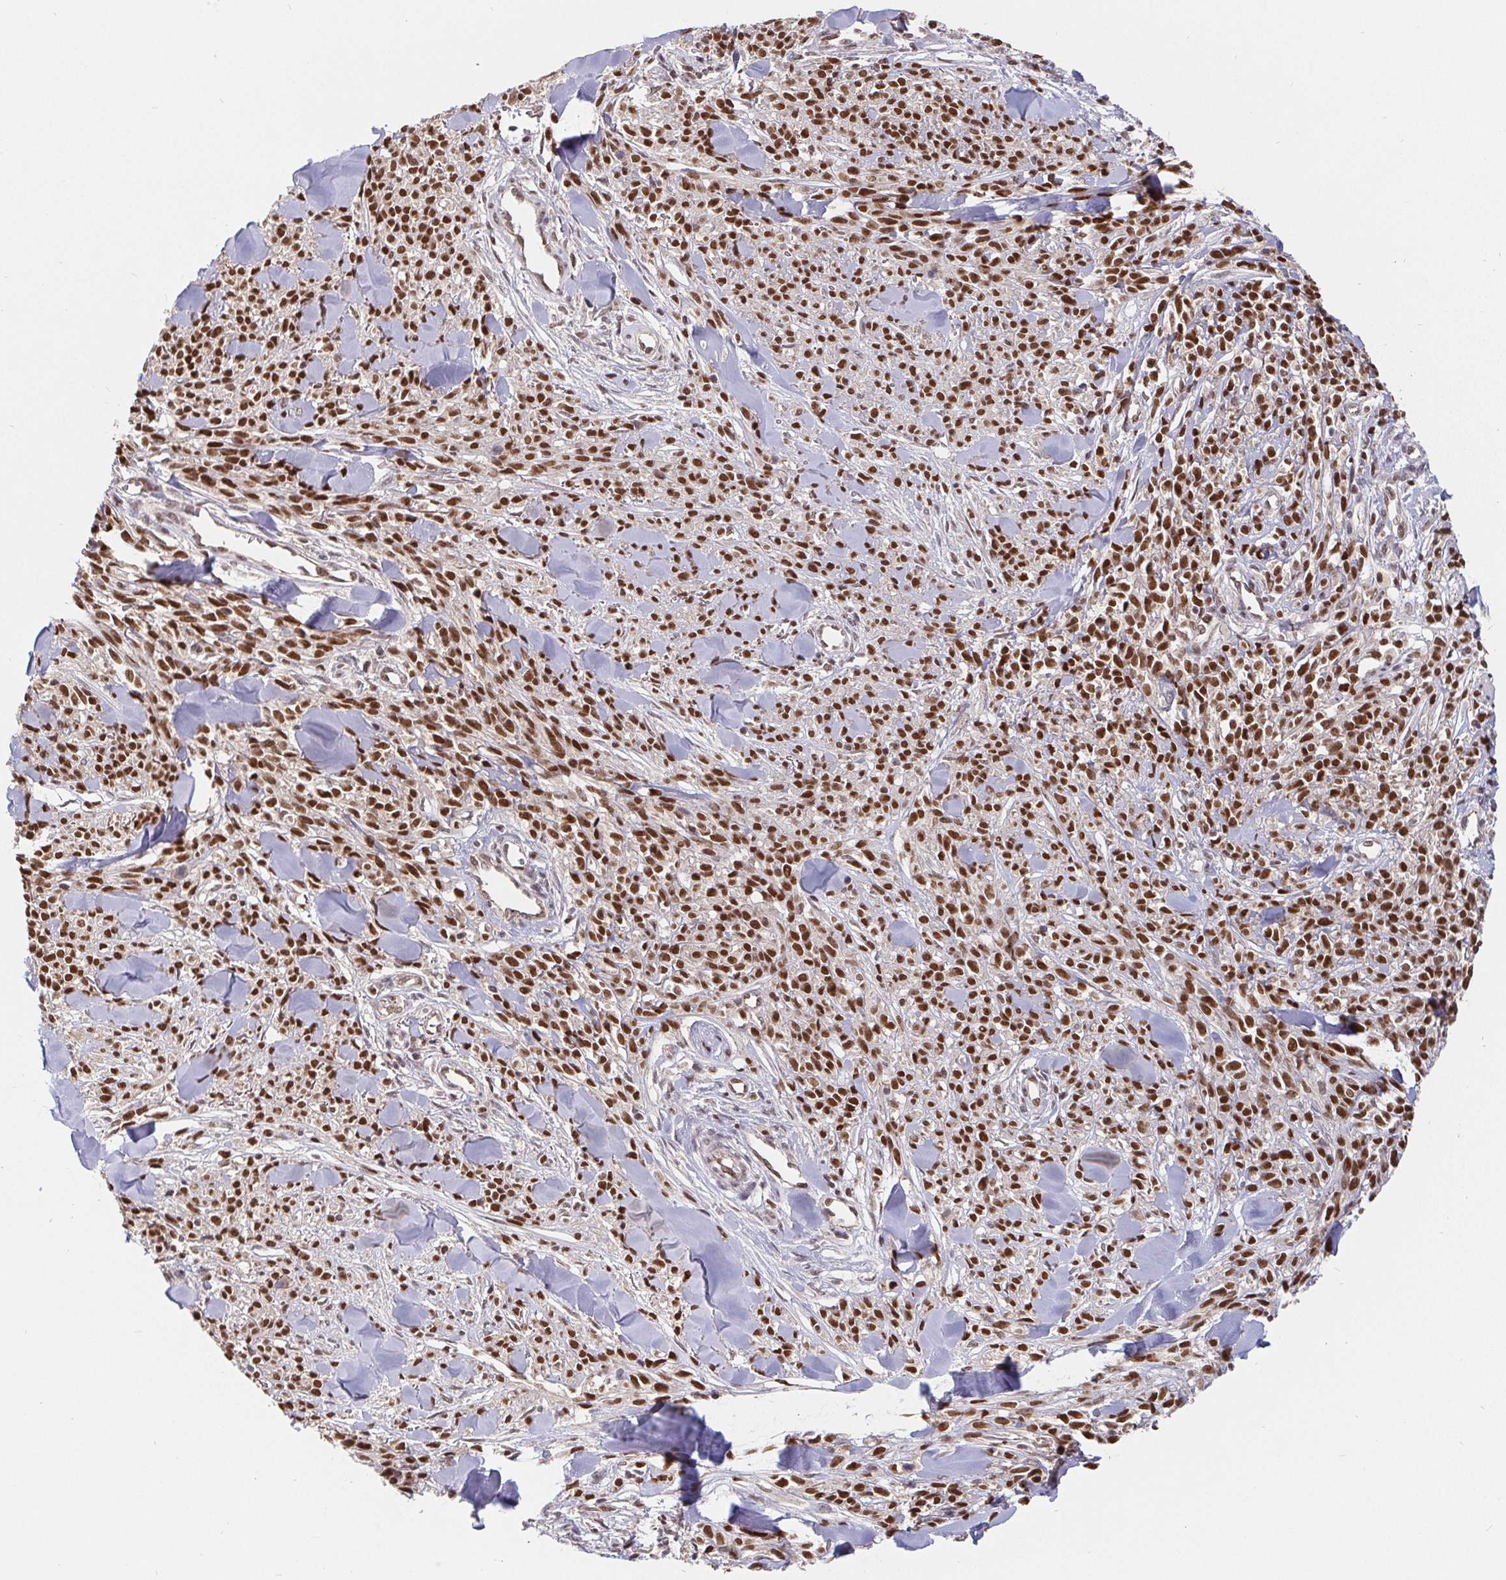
{"staining": {"intensity": "strong", "quantity": ">75%", "location": "nuclear"}, "tissue": "melanoma", "cell_type": "Tumor cells", "image_type": "cancer", "snomed": [{"axis": "morphology", "description": "Malignant melanoma, NOS"}, {"axis": "topography", "description": "Skin"}, {"axis": "topography", "description": "Skin of trunk"}], "caption": "Tumor cells show high levels of strong nuclear expression in about >75% of cells in human malignant melanoma.", "gene": "POU2F1", "patient": {"sex": "male", "age": 74}}